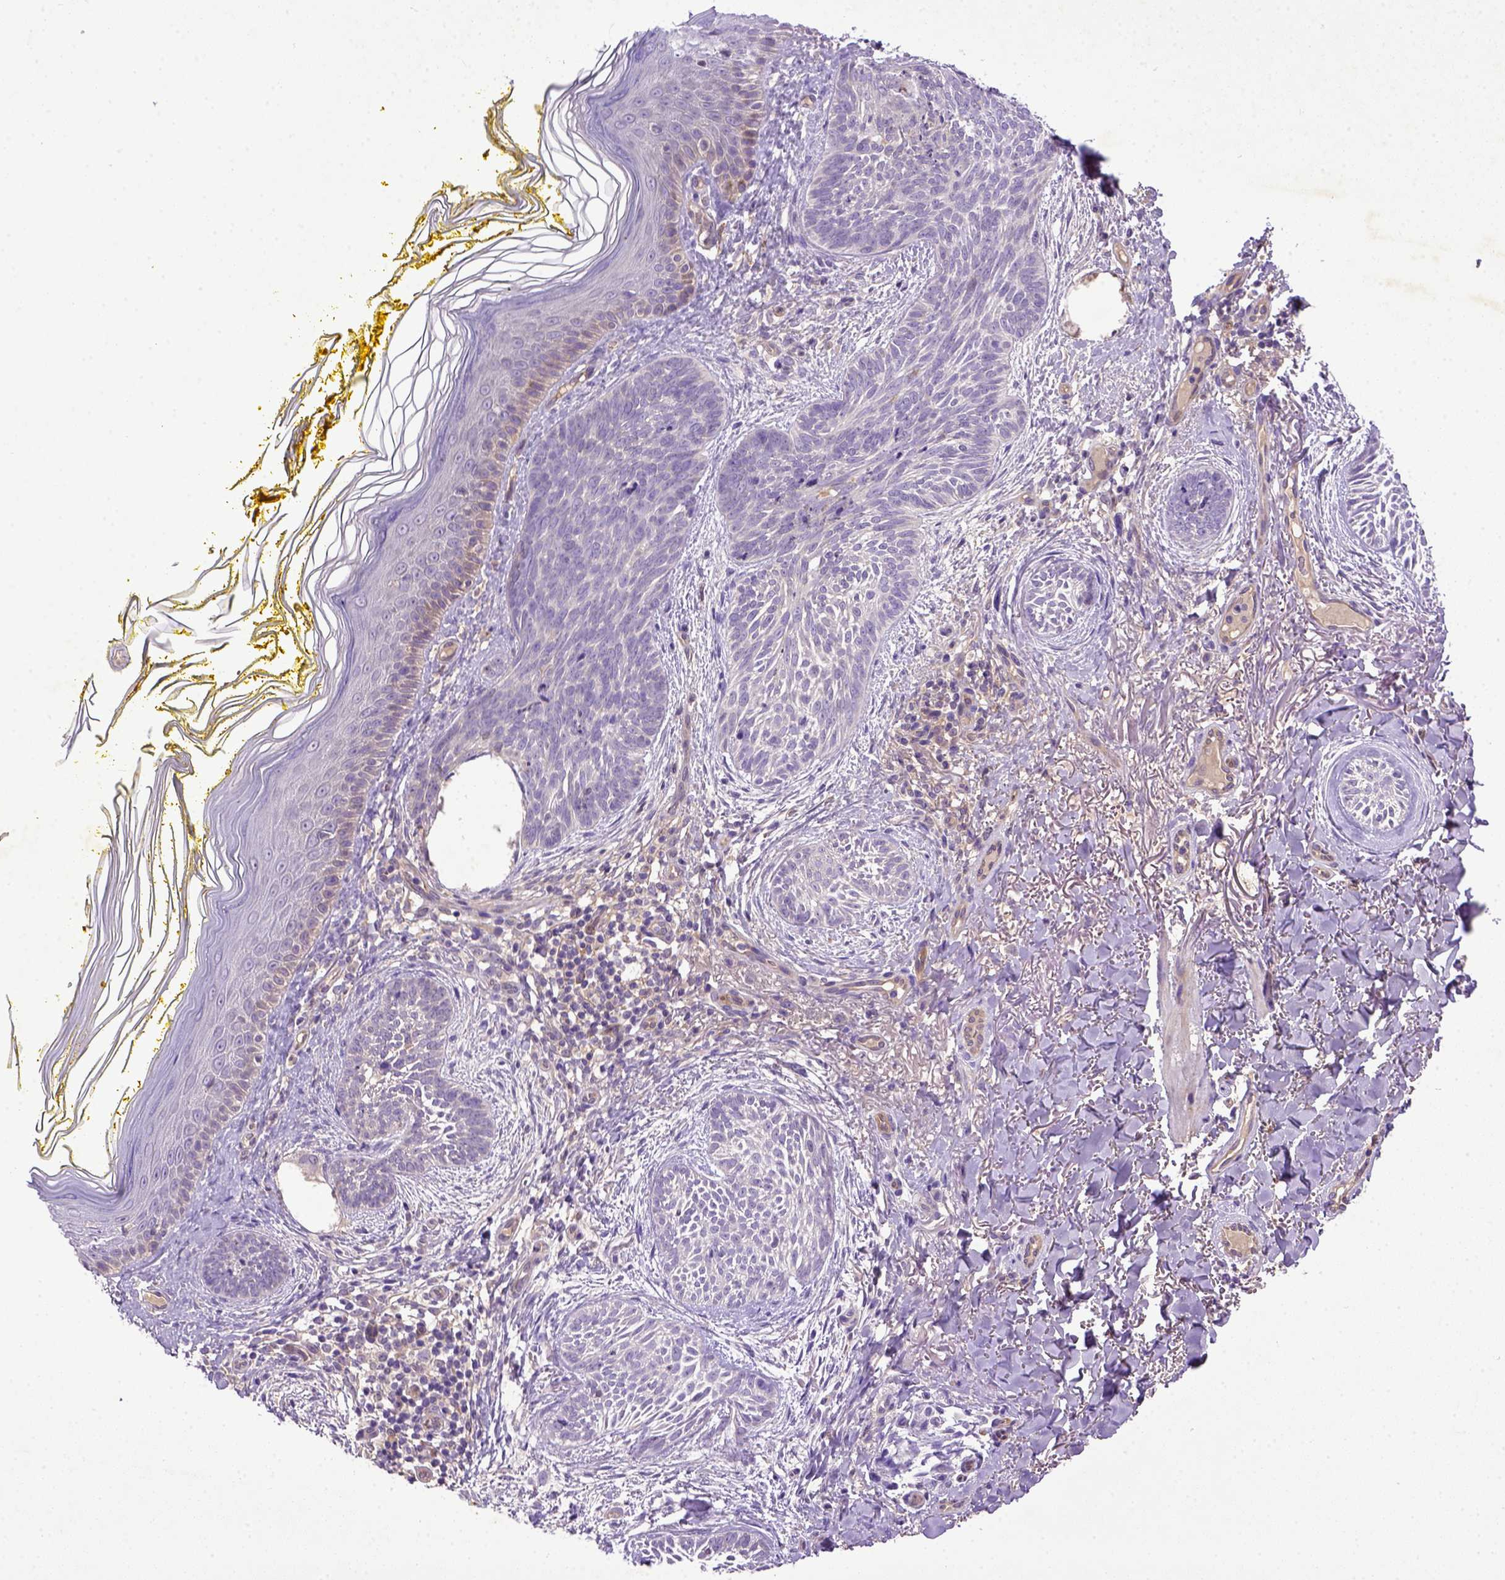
{"staining": {"intensity": "negative", "quantity": "none", "location": "none"}, "tissue": "skin cancer", "cell_type": "Tumor cells", "image_type": "cancer", "snomed": [{"axis": "morphology", "description": "Basal cell carcinoma"}, {"axis": "topography", "description": "Skin"}], "caption": "High magnification brightfield microscopy of skin basal cell carcinoma stained with DAB (brown) and counterstained with hematoxylin (blue): tumor cells show no significant staining.", "gene": "DEPDC1B", "patient": {"sex": "female", "age": 68}}